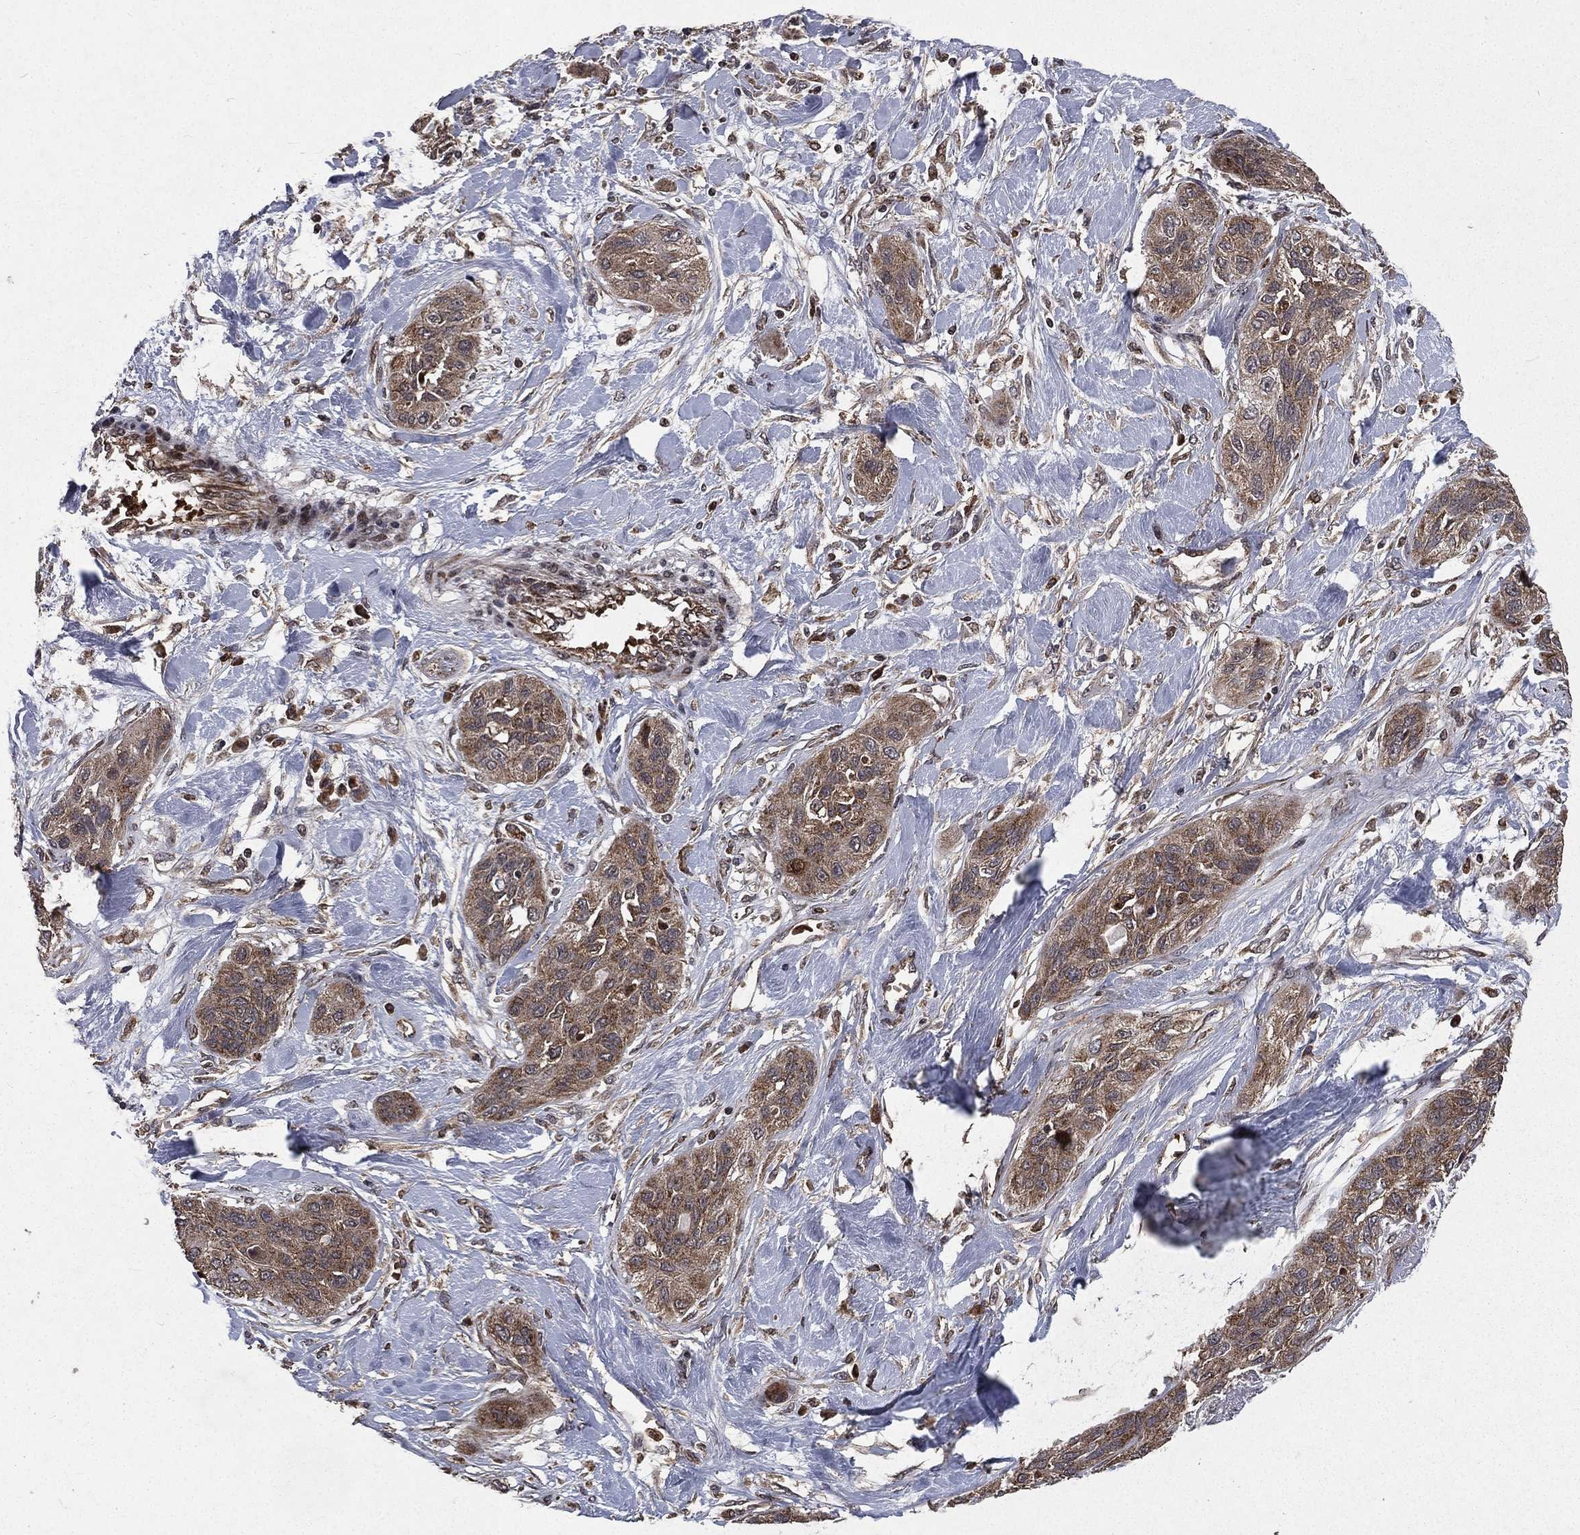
{"staining": {"intensity": "weak", "quantity": "25%-75%", "location": "cytoplasmic/membranous"}, "tissue": "lung cancer", "cell_type": "Tumor cells", "image_type": "cancer", "snomed": [{"axis": "morphology", "description": "Squamous cell carcinoma, NOS"}, {"axis": "topography", "description": "Lung"}], "caption": "Immunohistochemistry of lung cancer exhibits low levels of weak cytoplasmic/membranous positivity in about 25%-75% of tumor cells.", "gene": "LENG8", "patient": {"sex": "female", "age": 70}}